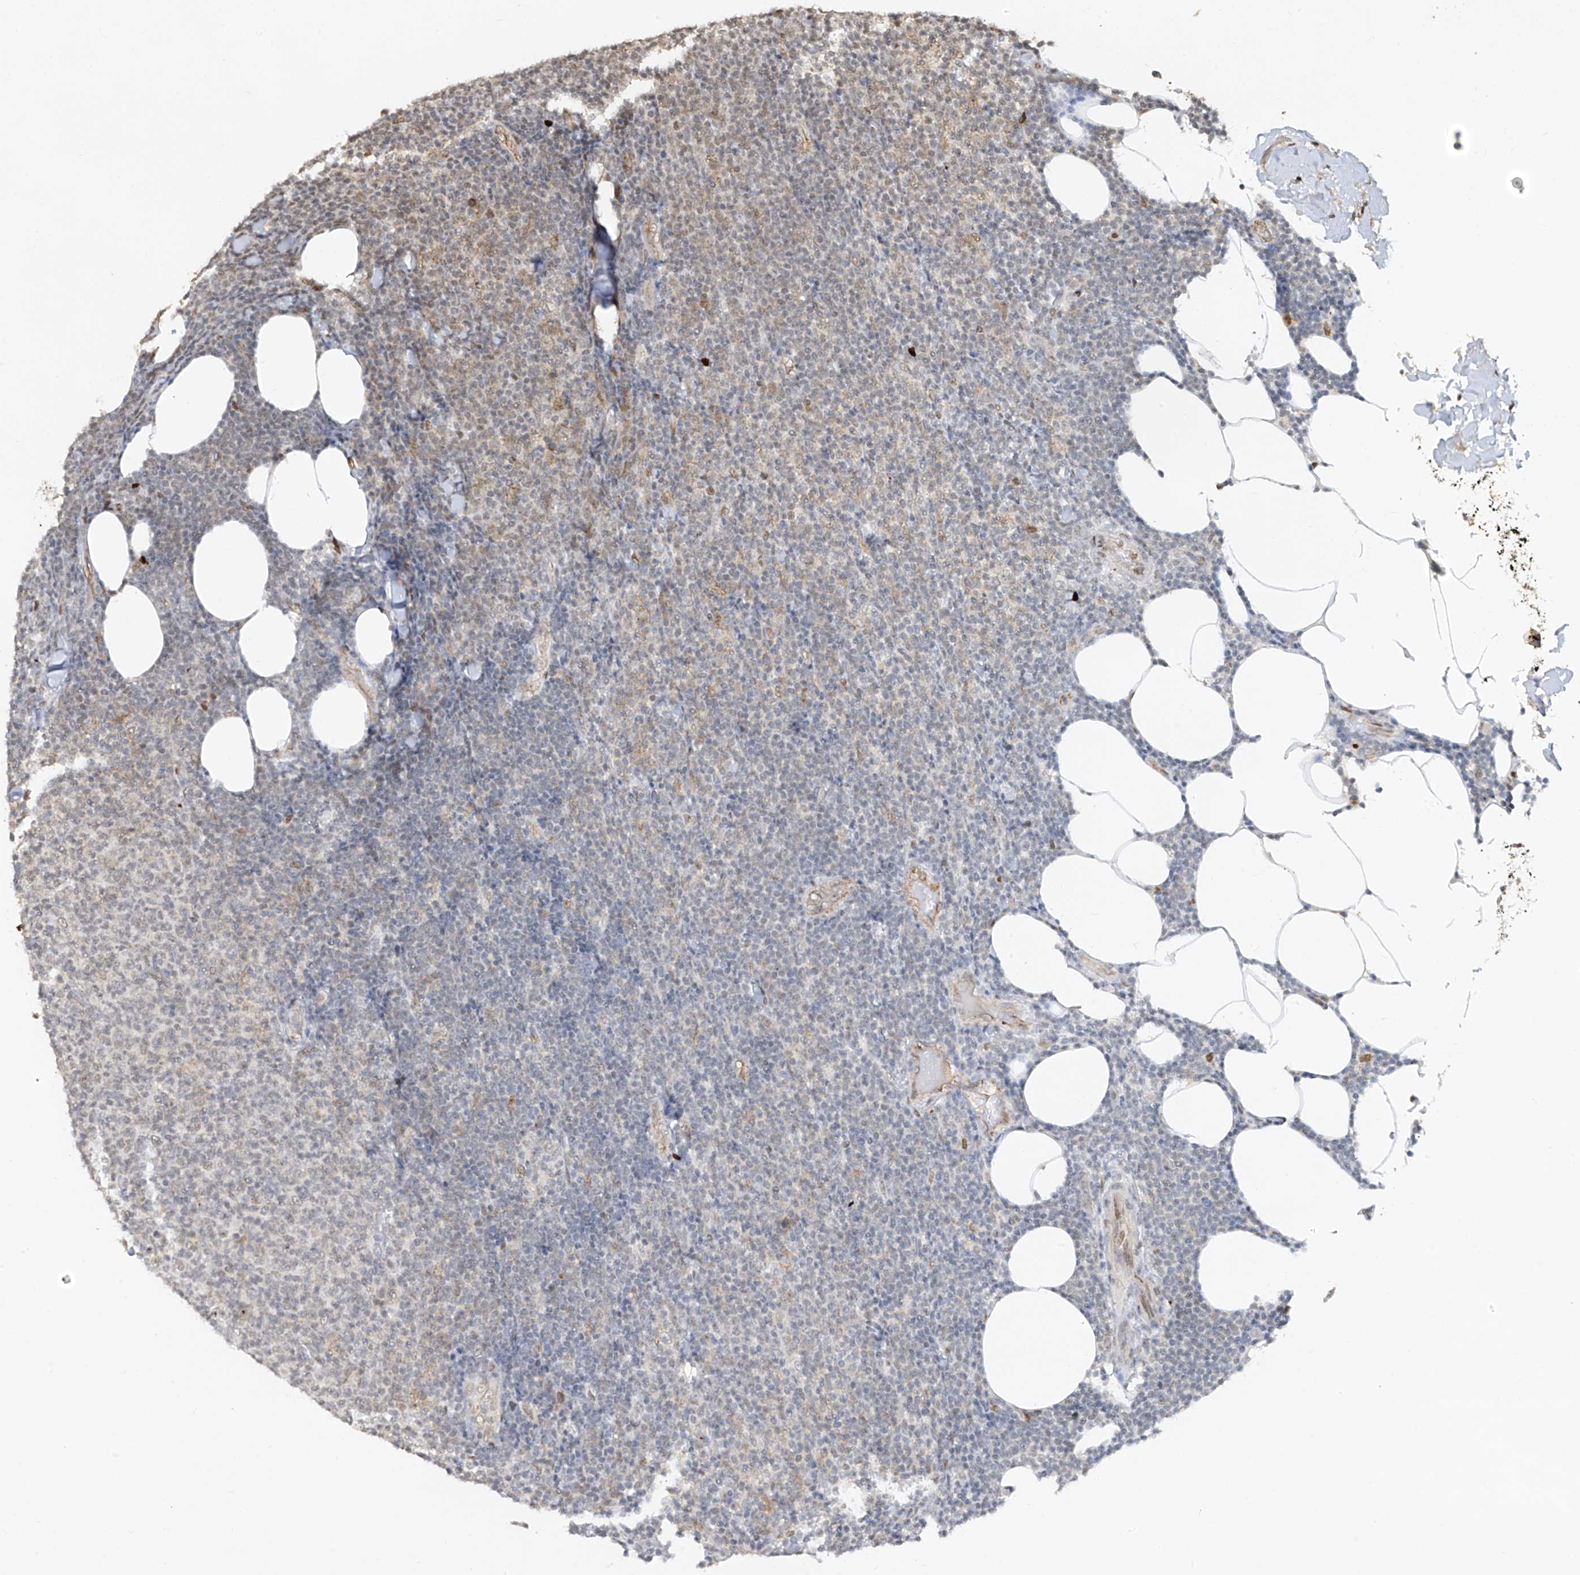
{"staining": {"intensity": "weak", "quantity": "<25%", "location": "cytoplasmic/membranous"}, "tissue": "lymphoma", "cell_type": "Tumor cells", "image_type": "cancer", "snomed": [{"axis": "morphology", "description": "Malignant lymphoma, non-Hodgkin's type, Low grade"}, {"axis": "topography", "description": "Lymph node"}], "caption": "Tumor cells are negative for protein expression in human lymphoma. (DAB immunohistochemistry (IHC) with hematoxylin counter stain).", "gene": "ATRIP", "patient": {"sex": "male", "age": 66}}